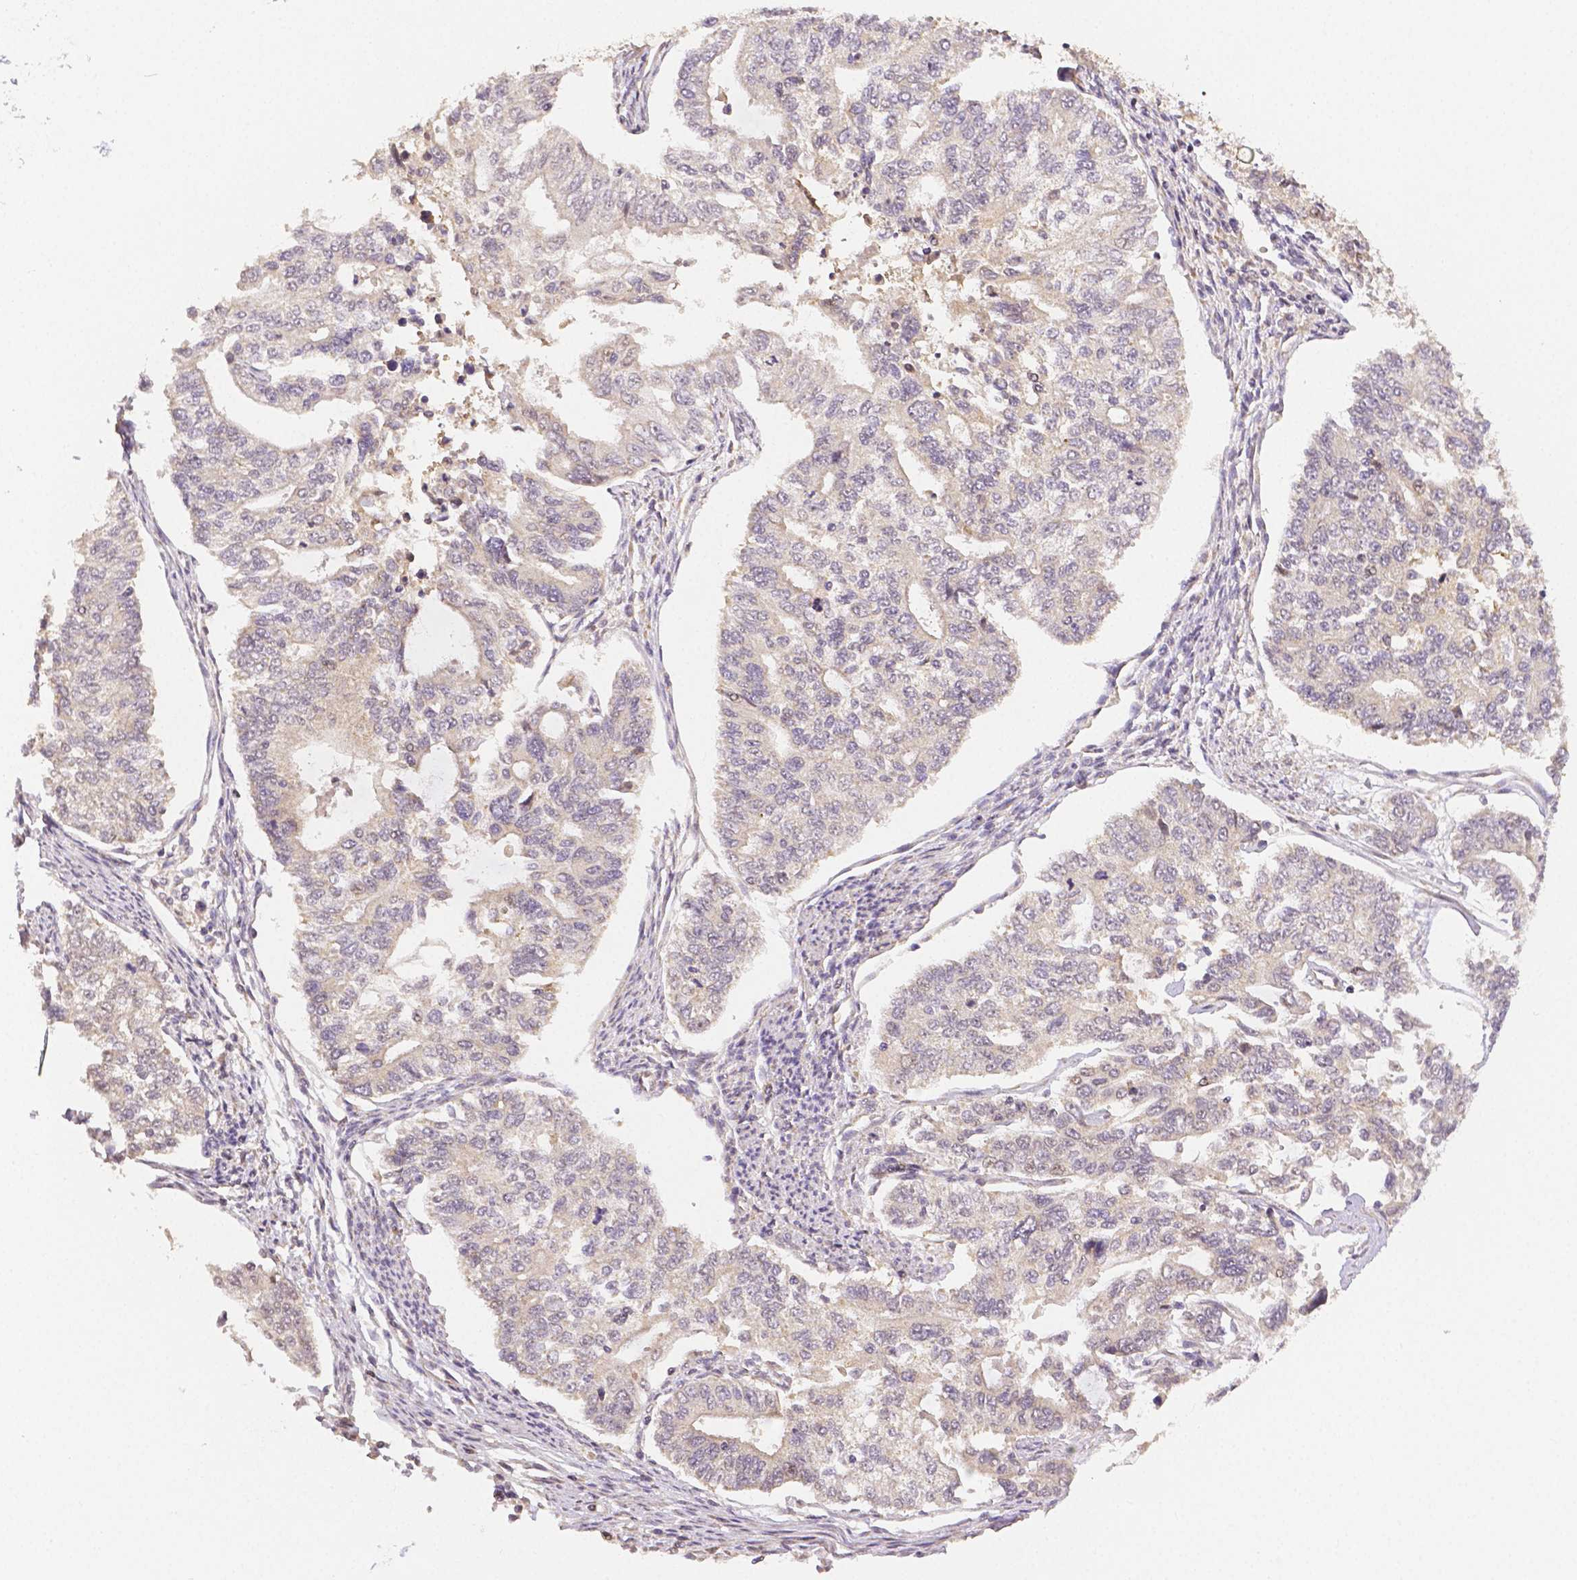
{"staining": {"intensity": "moderate", "quantity": "<25%", "location": "nuclear"}, "tissue": "endometrial cancer", "cell_type": "Tumor cells", "image_type": "cancer", "snomed": [{"axis": "morphology", "description": "Adenocarcinoma, NOS"}, {"axis": "topography", "description": "Uterus"}], "caption": "Immunohistochemistry micrograph of human endometrial adenocarcinoma stained for a protein (brown), which exhibits low levels of moderate nuclear staining in approximately <25% of tumor cells.", "gene": "RHOT1", "patient": {"sex": "female", "age": 59}}